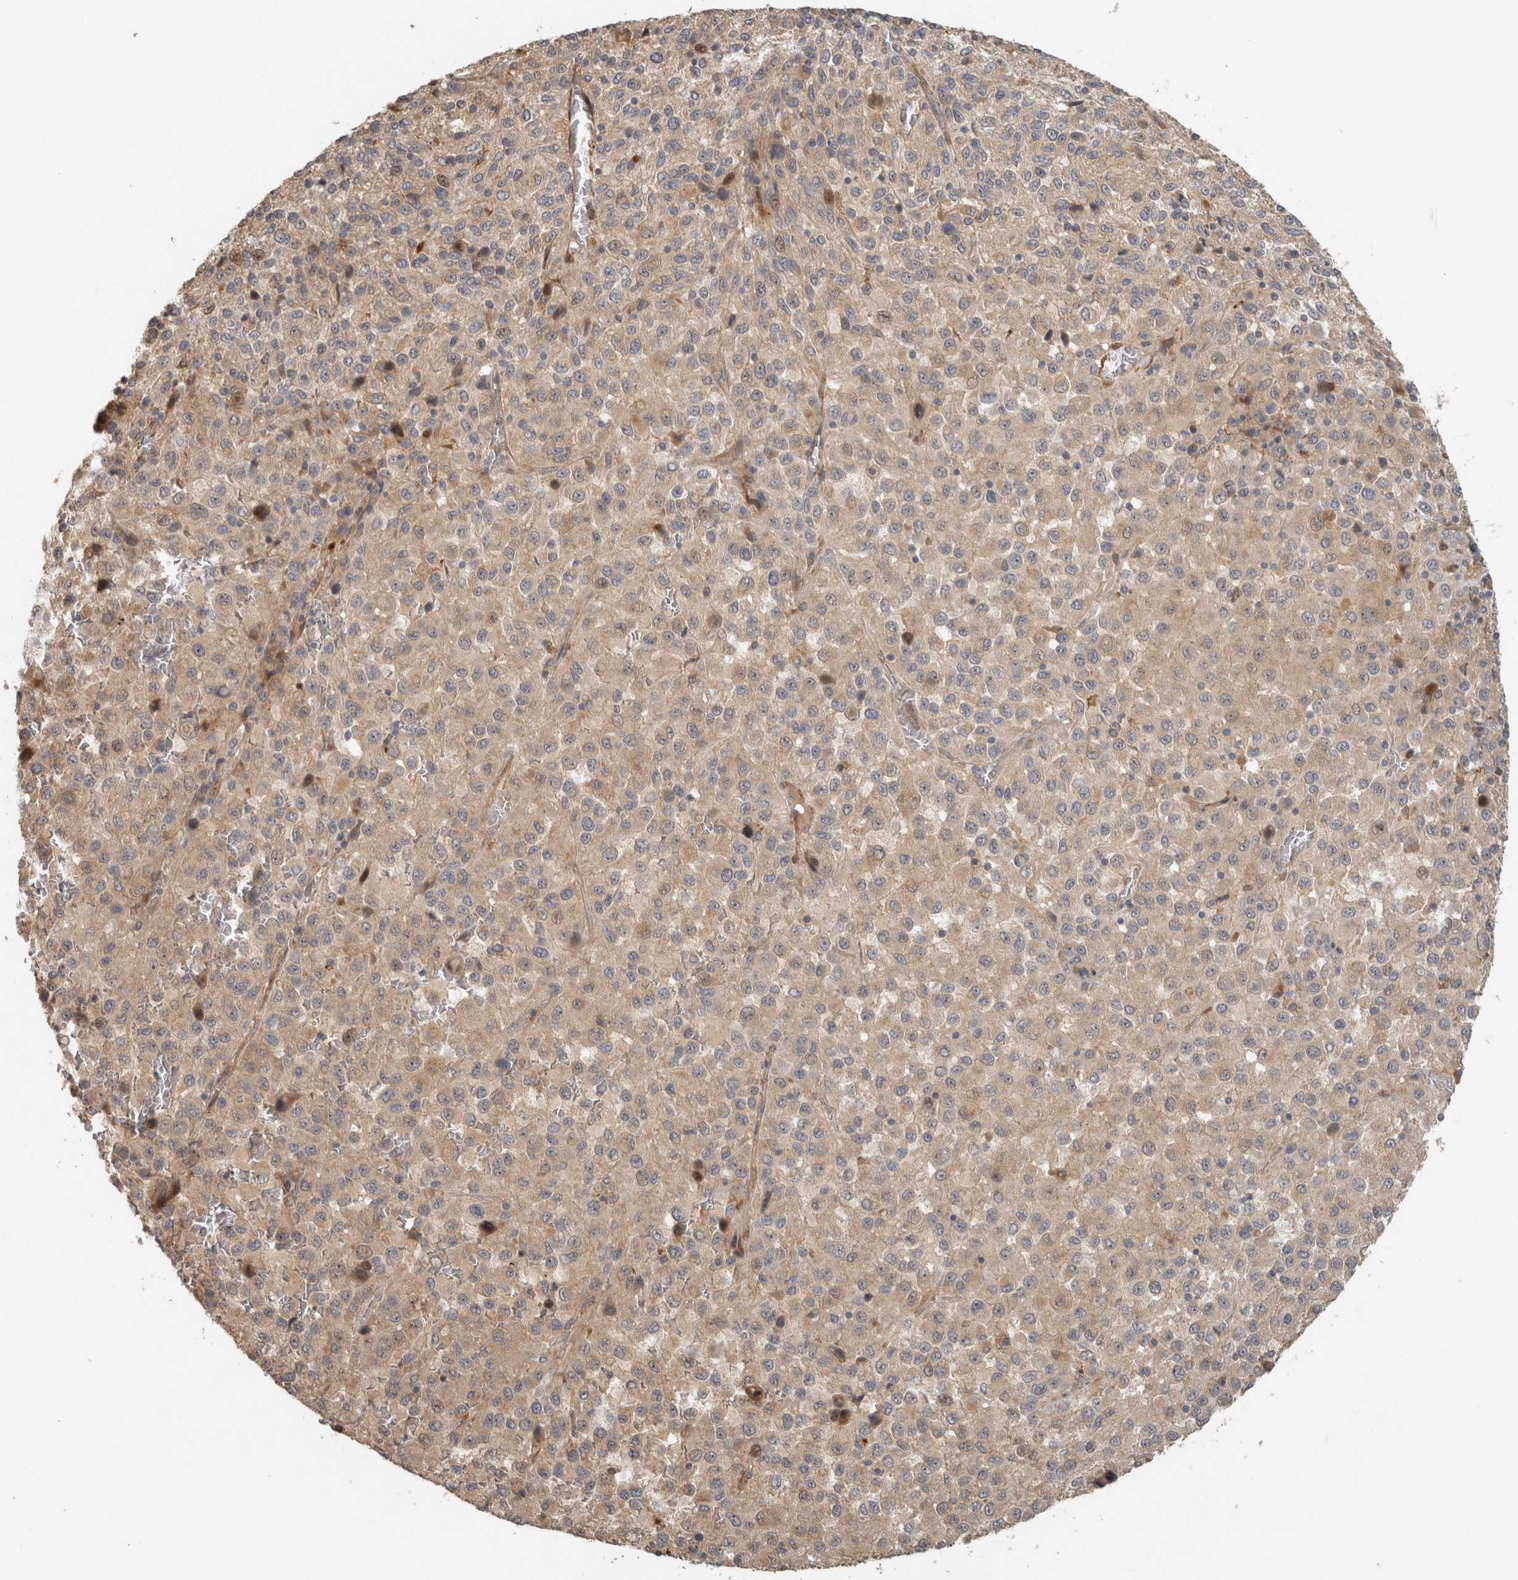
{"staining": {"intensity": "weak", "quantity": ">75%", "location": "cytoplasmic/membranous"}, "tissue": "melanoma", "cell_type": "Tumor cells", "image_type": "cancer", "snomed": [{"axis": "morphology", "description": "Malignant melanoma, Metastatic site"}, {"axis": "topography", "description": "Lung"}], "caption": "Immunohistochemical staining of melanoma reveals weak cytoplasmic/membranous protein positivity in about >75% of tumor cells. The protein is shown in brown color, while the nuclei are stained blue.", "gene": "SIPA1L2", "patient": {"sex": "male", "age": 64}}